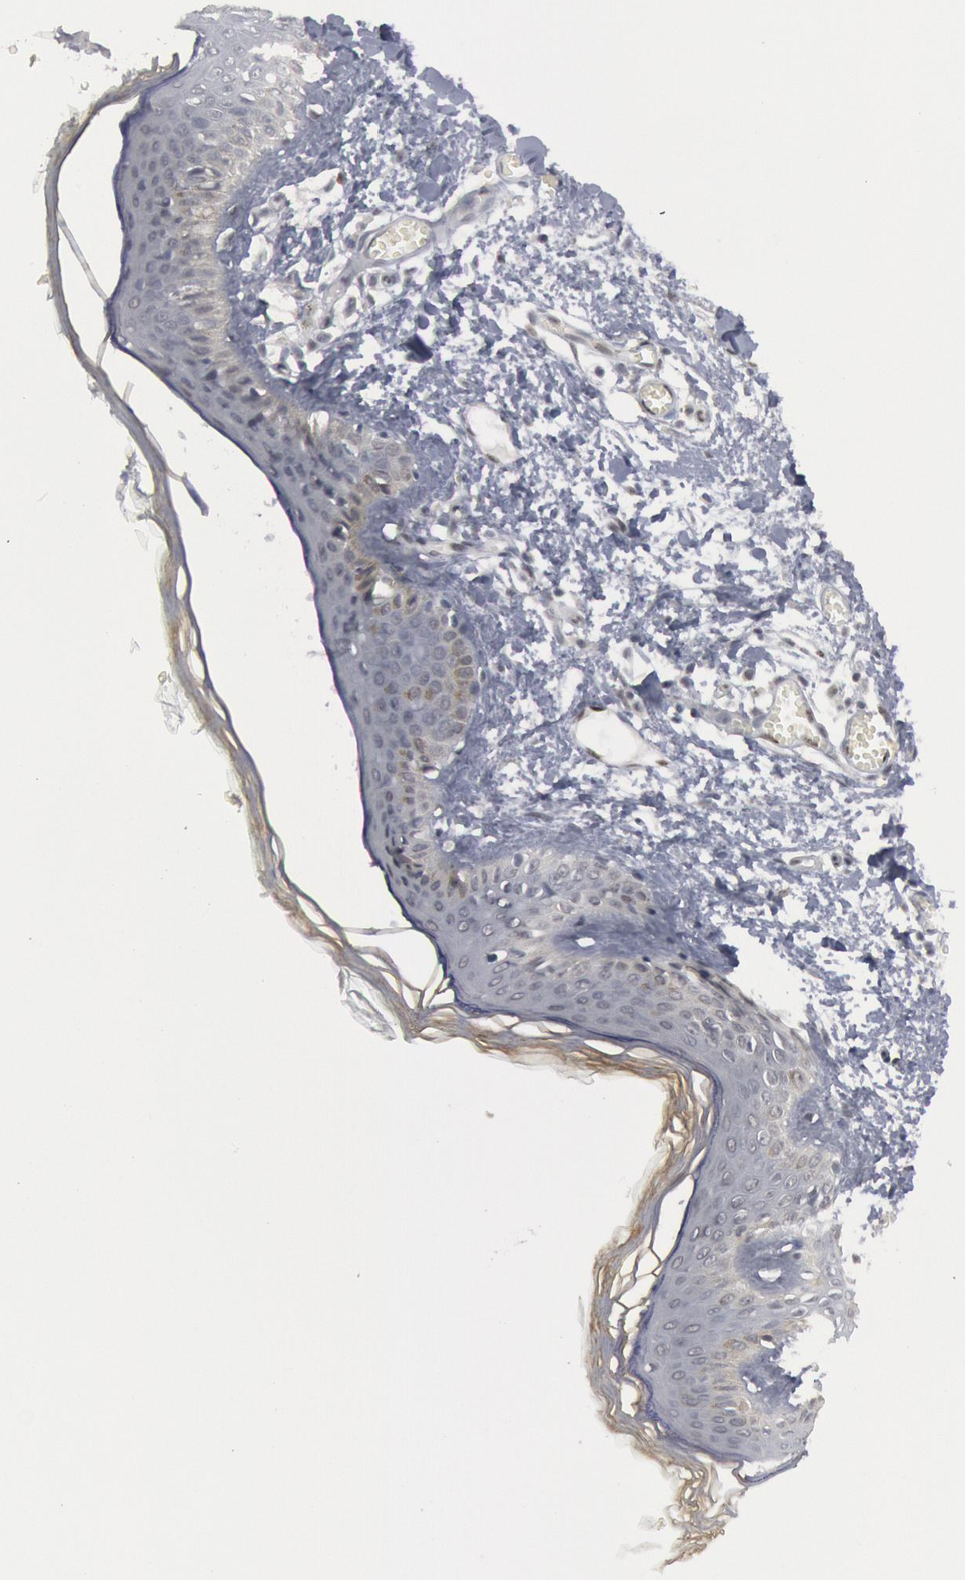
{"staining": {"intensity": "weak", "quantity": ">75%", "location": "cytoplasmic/membranous,nuclear"}, "tissue": "skin", "cell_type": "Fibroblasts", "image_type": "normal", "snomed": [{"axis": "morphology", "description": "Normal tissue, NOS"}, {"axis": "morphology", "description": "Sarcoma, NOS"}, {"axis": "topography", "description": "Skin"}, {"axis": "topography", "description": "Soft tissue"}], "caption": "DAB immunohistochemical staining of benign skin shows weak cytoplasmic/membranous,nuclear protein positivity in approximately >75% of fibroblasts.", "gene": "FOXO1", "patient": {"sex": "female", "age": 51}}